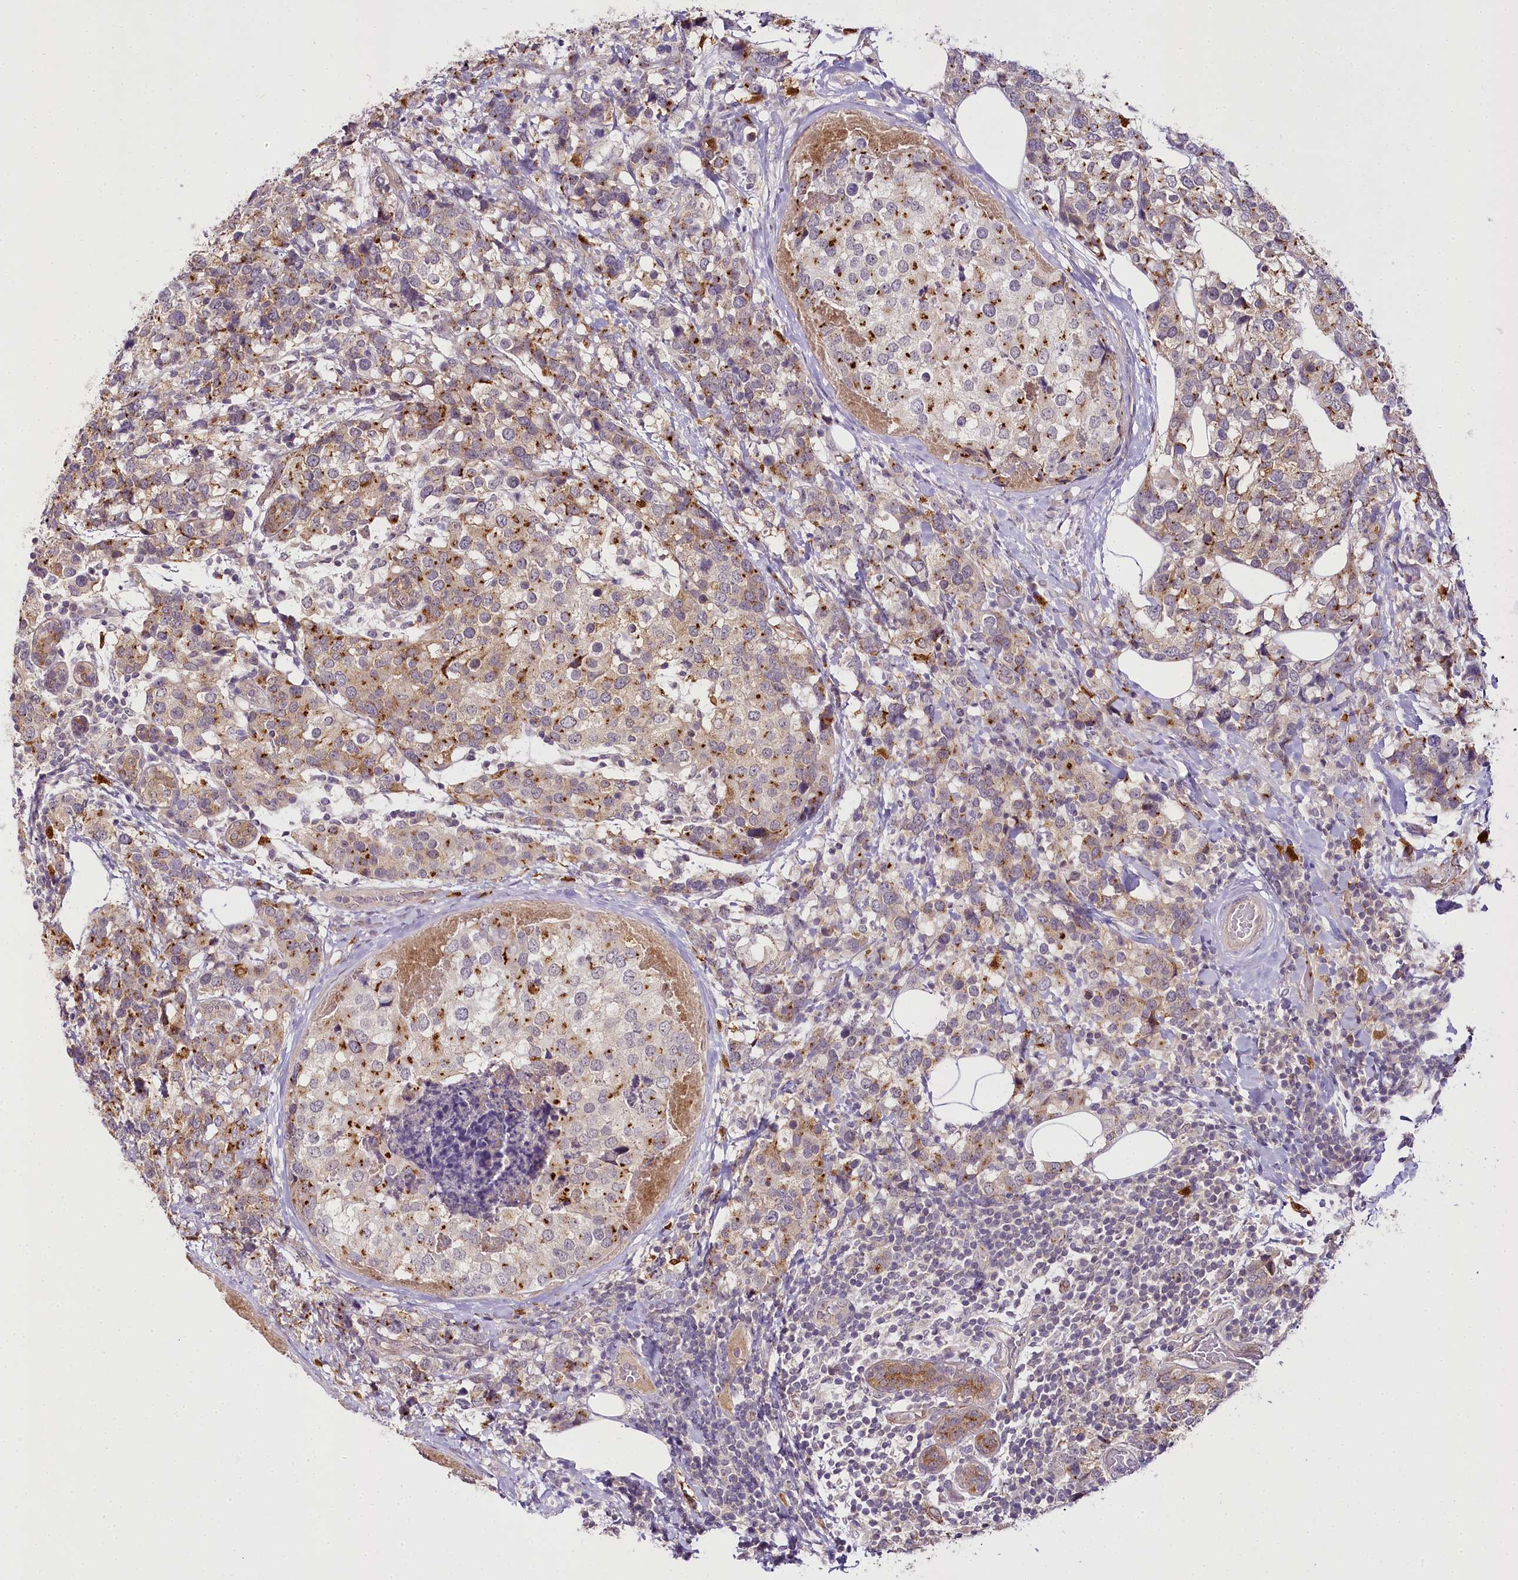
{"staining": {"intensity": "moderate", "quantity": ">75%", "location": "cytoplasmic/membranous"}, "tissue": "breast cancer", "cell_type": "Tumor cells", "image_type": "cancer", "snomed": [{"axis": "morphology", "description": "Lobular carcinoma"}, {"axis": "topography", "description": "Breast"}], "caption": "Protein staining demonstrates moderate cytoplasmic/membranous staining in approximately >75% of tumor cells in lobular carcinoma (breast).", "gene": "VWA5A", "patient": {"sex": "female", "age": 59}}